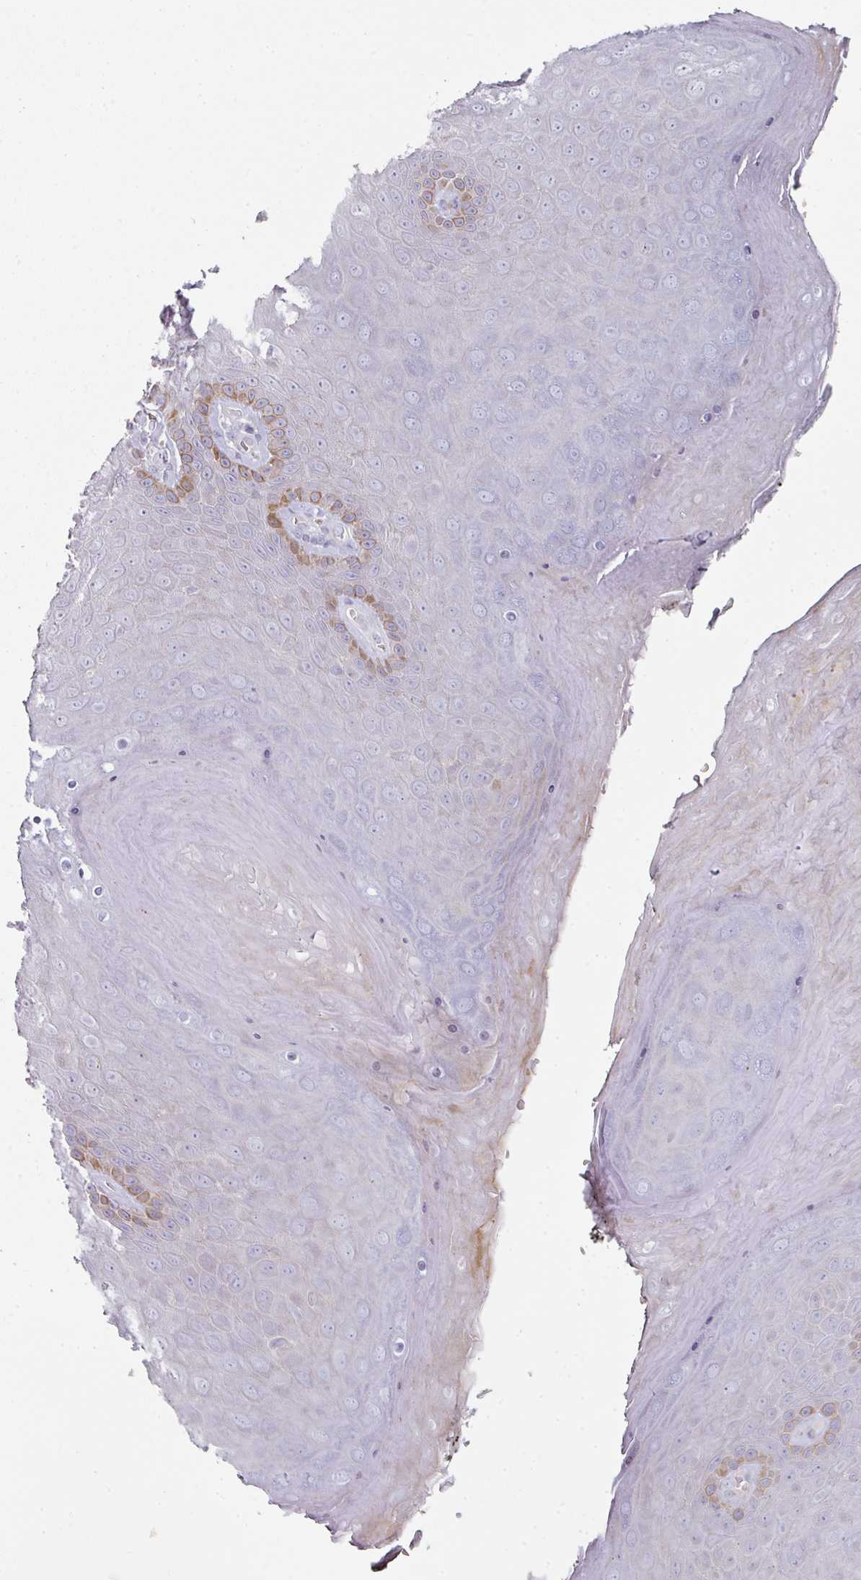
{"staining": {"intensity": "moderate", "quantity": "<25%", "location": "cytoplasmic/membranous"}, "tissue": "skin", "cell_type": "Epidermal cells", "image_type": "normal", "snomed": [{"axis": "morphology", "description": "Normal tissue, NOS"}, {"axis": "topography", "description": "Anal"}, {"axis": "topography", "description": "Peripheral nerve tissue"}], "caption": "IHC of unremarkable skin demonstrates low levels of moderate cytoplasmic/membranous expression in approximately <25% of epidermal cells.", "gene": "WSB2", "patient": {"sex": "male", "age": 53}}